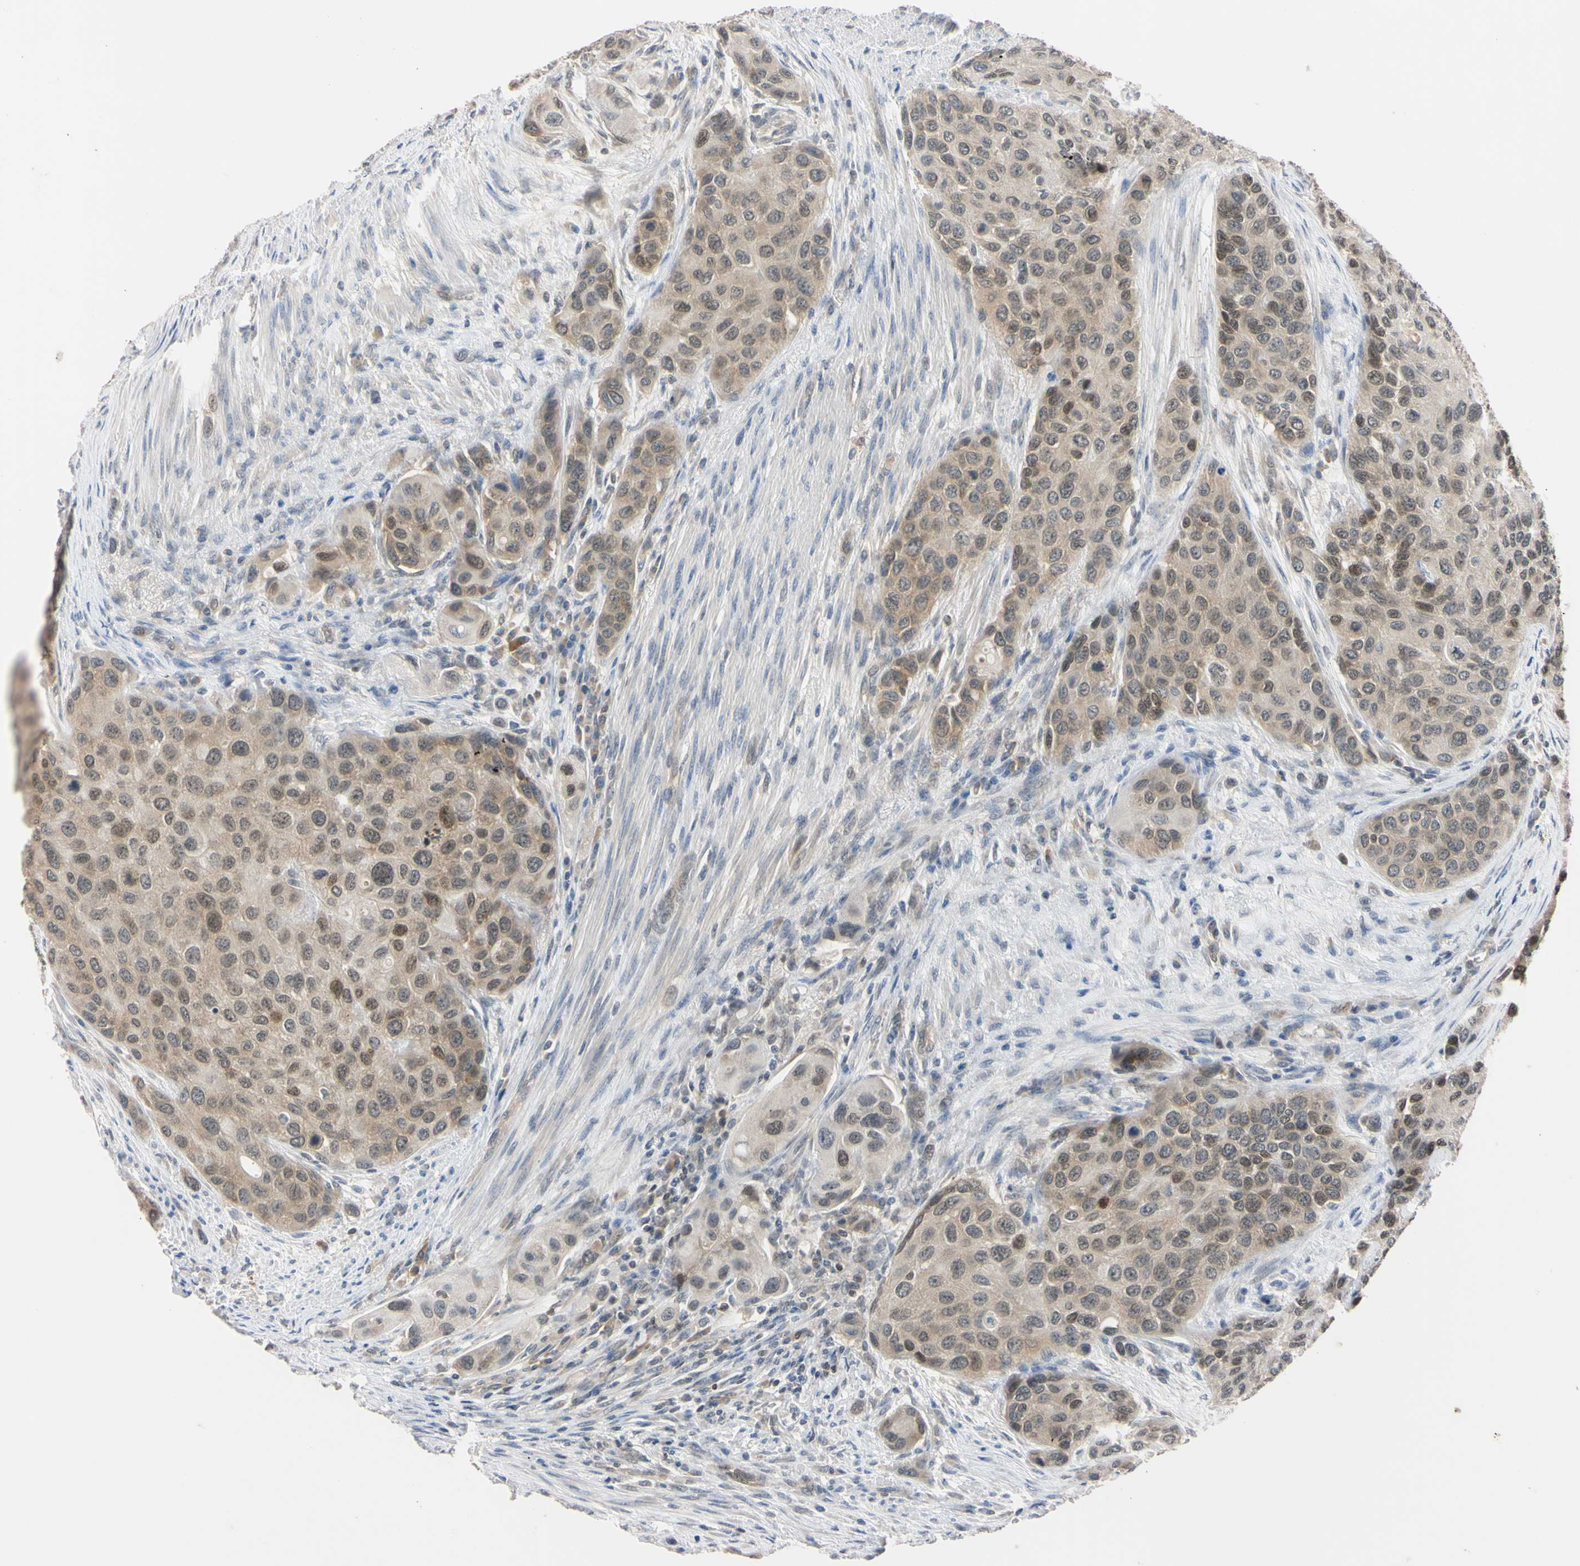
{"staining": {"intensity": "weak", "quantity": "25%-75%", "location": "cytoplasmic/membranous,nuclear"}, "tissue": "urothelial cancer", "cell_type": "Tumor cells", "image_type": "cancer", "snomed": [{"axis": "morphology", "description": "Urothelial carcinoma, High grade"}, {"axis": "topography", "description": "Urinary bladder"}], "caption": "Immunohistochemistry (DAB (3,3'-diaminobenzidine)) staining of human urothelial cancer reveals weak cytoplasmic/membranous and nuclear protein positivity in approximately 25%-75% of tumor cells. (DAB = brown stain, brightfield microscopy at high magnification).", "gene": "UBE2I", "patient": {"sex": "female", "age": 56}}